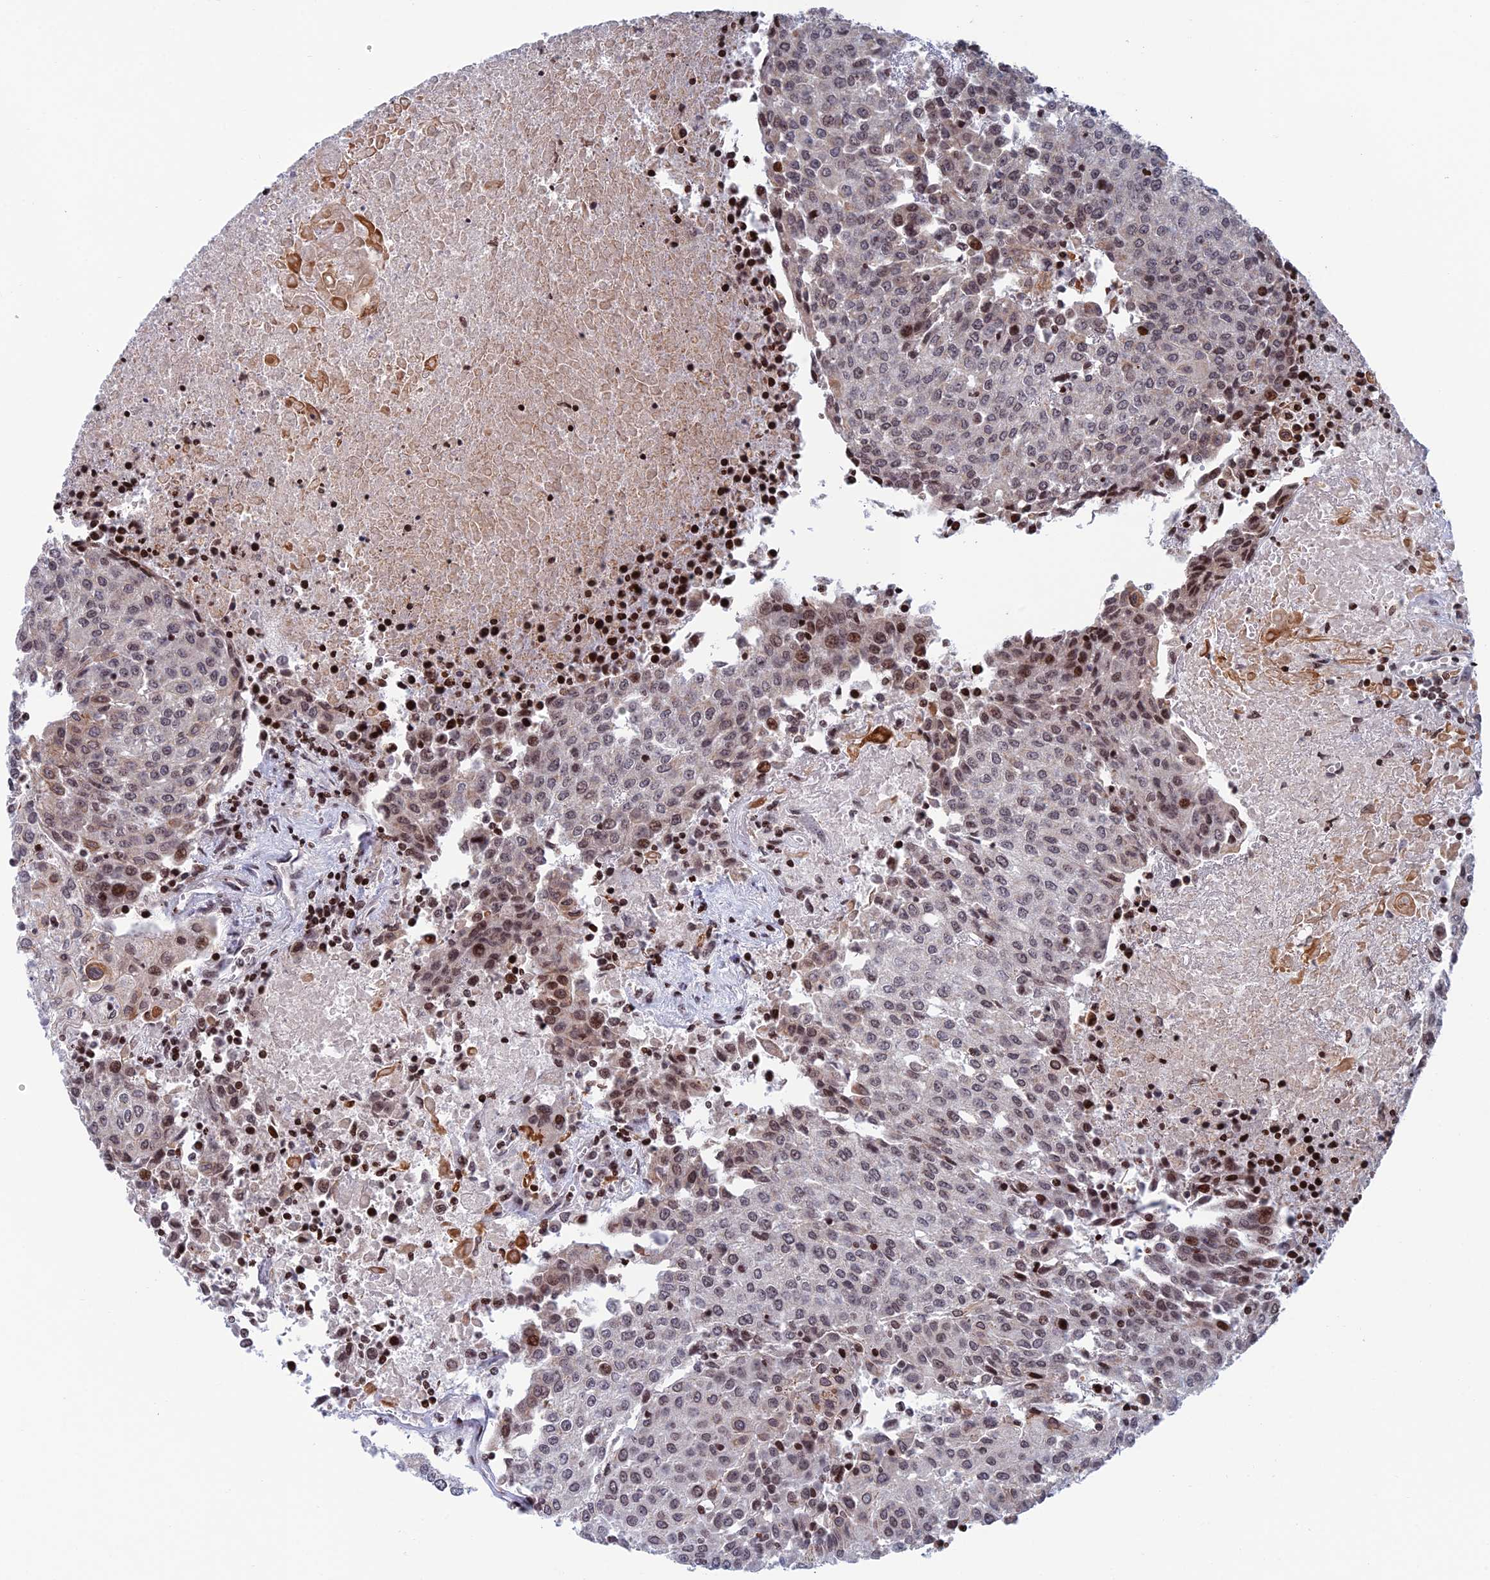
{"staining": {"intensity": "moderate", "quantity": "25%-75%", "location": "nuclear"}, "tissue": "urothelial cancer", "cell_type": "Tumor cells", "image_type": "cancer", "snomed": [{"axis": "morphology", "description": "Urothelial carcinoma, High grade"}, {"axis": "topography", "description": "Urinary bladder"}], "caption": "High-power microscopy captured an IHC histopathology image of urothelial carcinoma (high-grade), revealing moderate nuclear positivity in approximately 25%-75% of tumor cells.", "gene": "AFF3", "patient": {"sex": "female", "age": 85}}